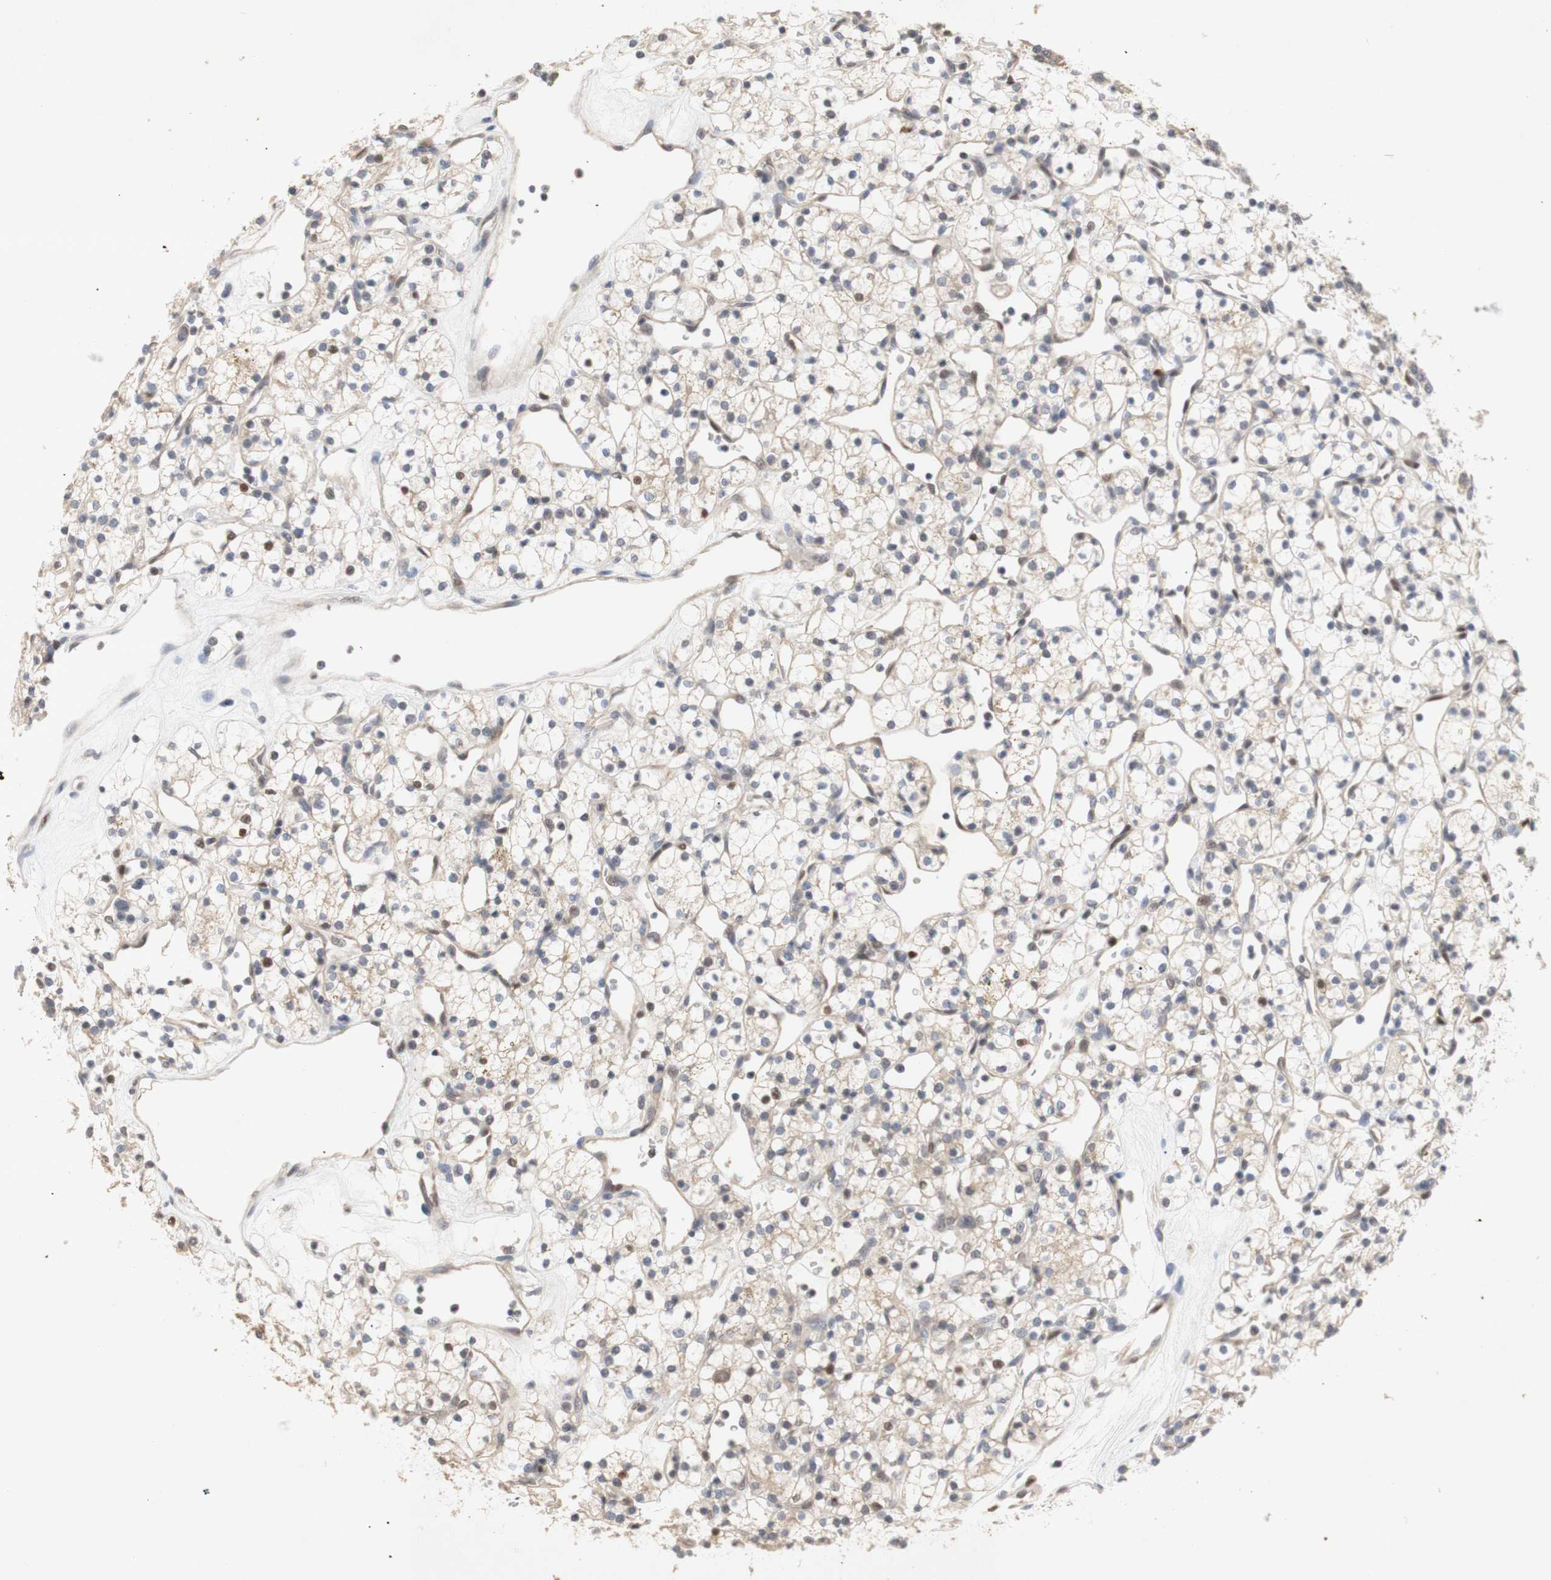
{"staining": {"intensity": "weak", "quantity": ">75%", "location": "cytoplasmic/membranous"}, "tissue": "renal cancer", "cell_type": "Tumor cells", "image_type": "cancer", "snomed": [{"axis": "morphology", "description": "Adenocarcinoma, NOS"}, {"axis": "topography", "description": "Kidney"}], "caption": "Weak cytoplasmic/membranous expression for a protein is present in about >75% of tumor cells of renal adenocarcinoma using immunohistochemistry.", "gene": "FOSB", "patient": {"sex": "female", "age": 60}}